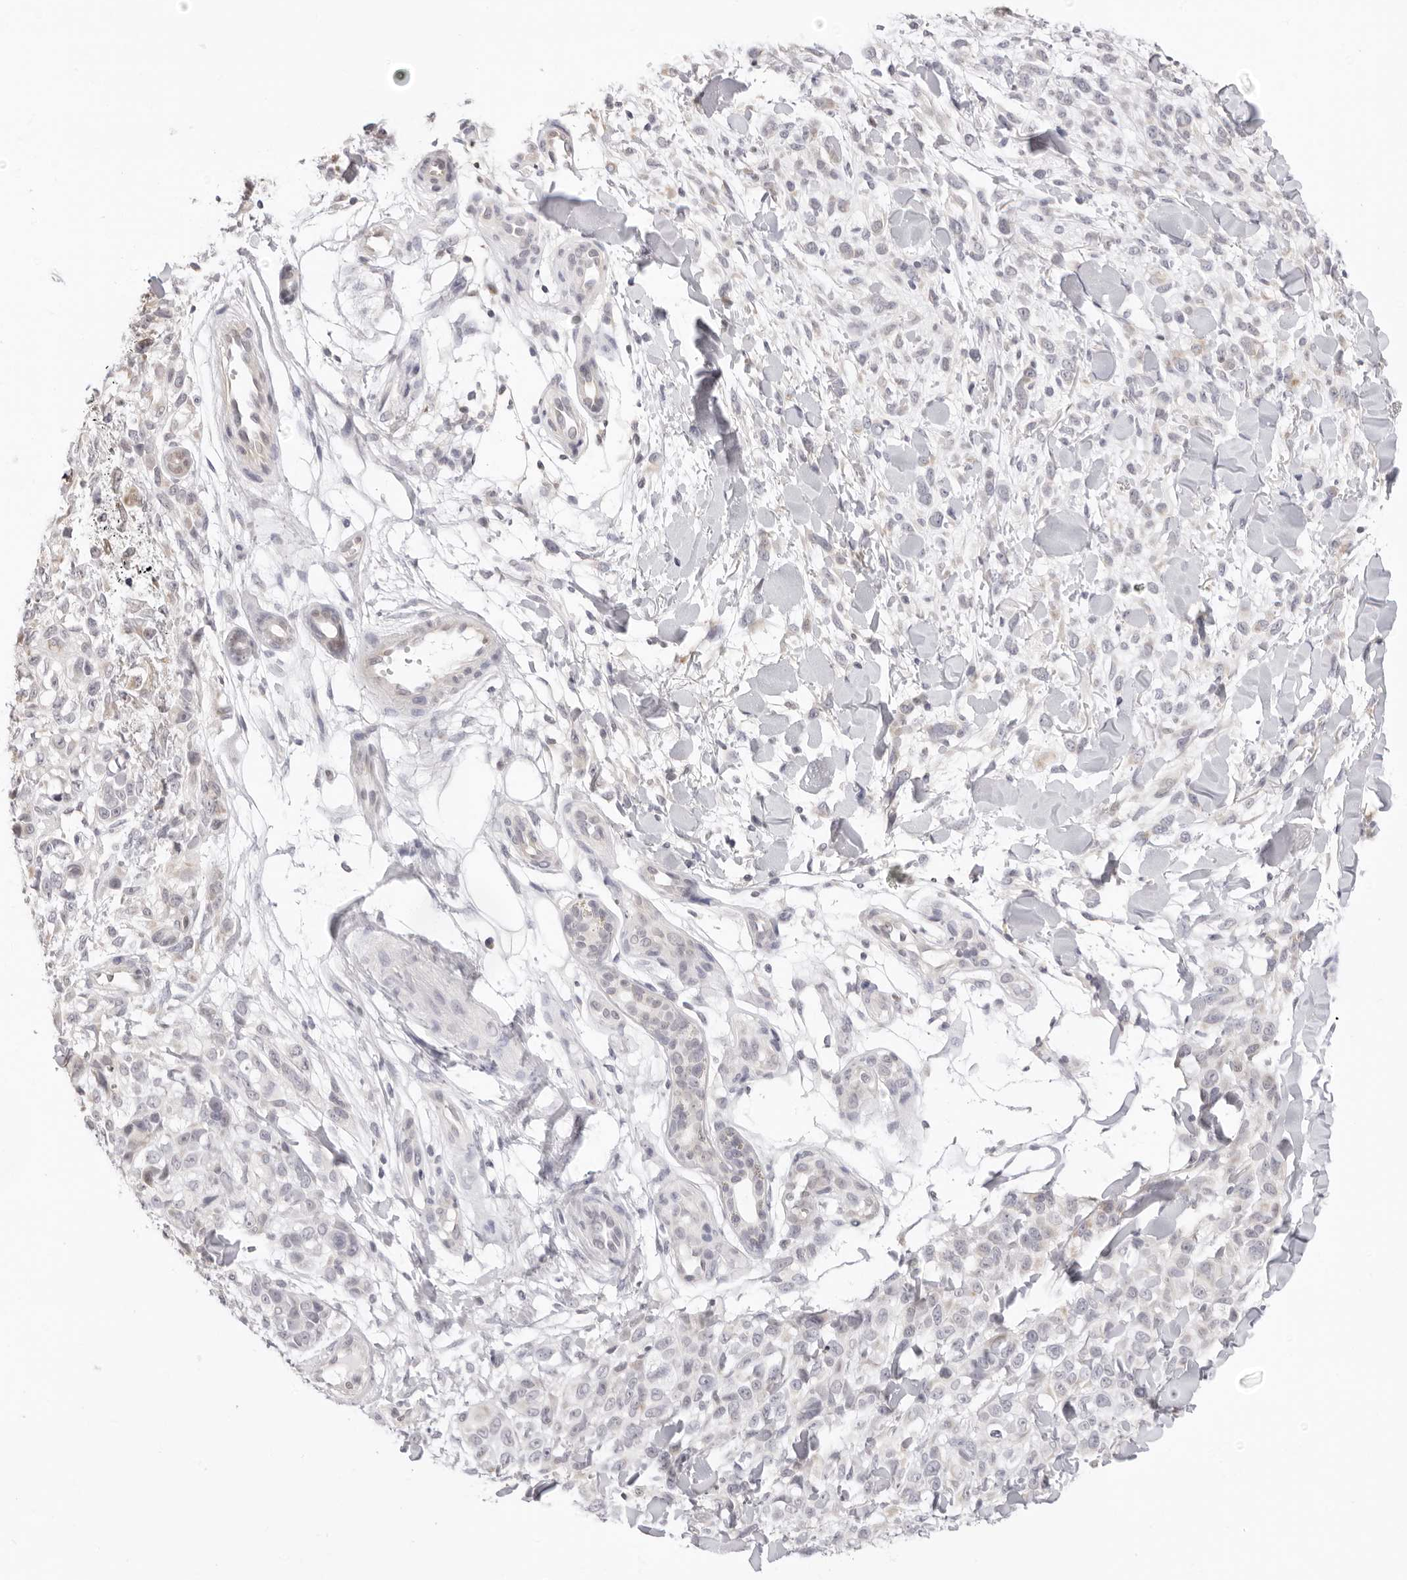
{"staining": {"intensity": "negative", "quantity": "none", "location": "none"}, "tissue": "melanoma", "cell_type": "Tumor cells", "image_type": "cancer", "snomed": [{"axis": "morphology", "description": "Malignant melanoma, Metastatic site"}, {"axis": "topography", "description": "Skin"}], "caption": "Micrograph shows no protein staining in tumor cells of malignant melanoma (metastatic site) tissue.", "gene": "FDPS", "patient": {"sex": "female", "age": 72}}